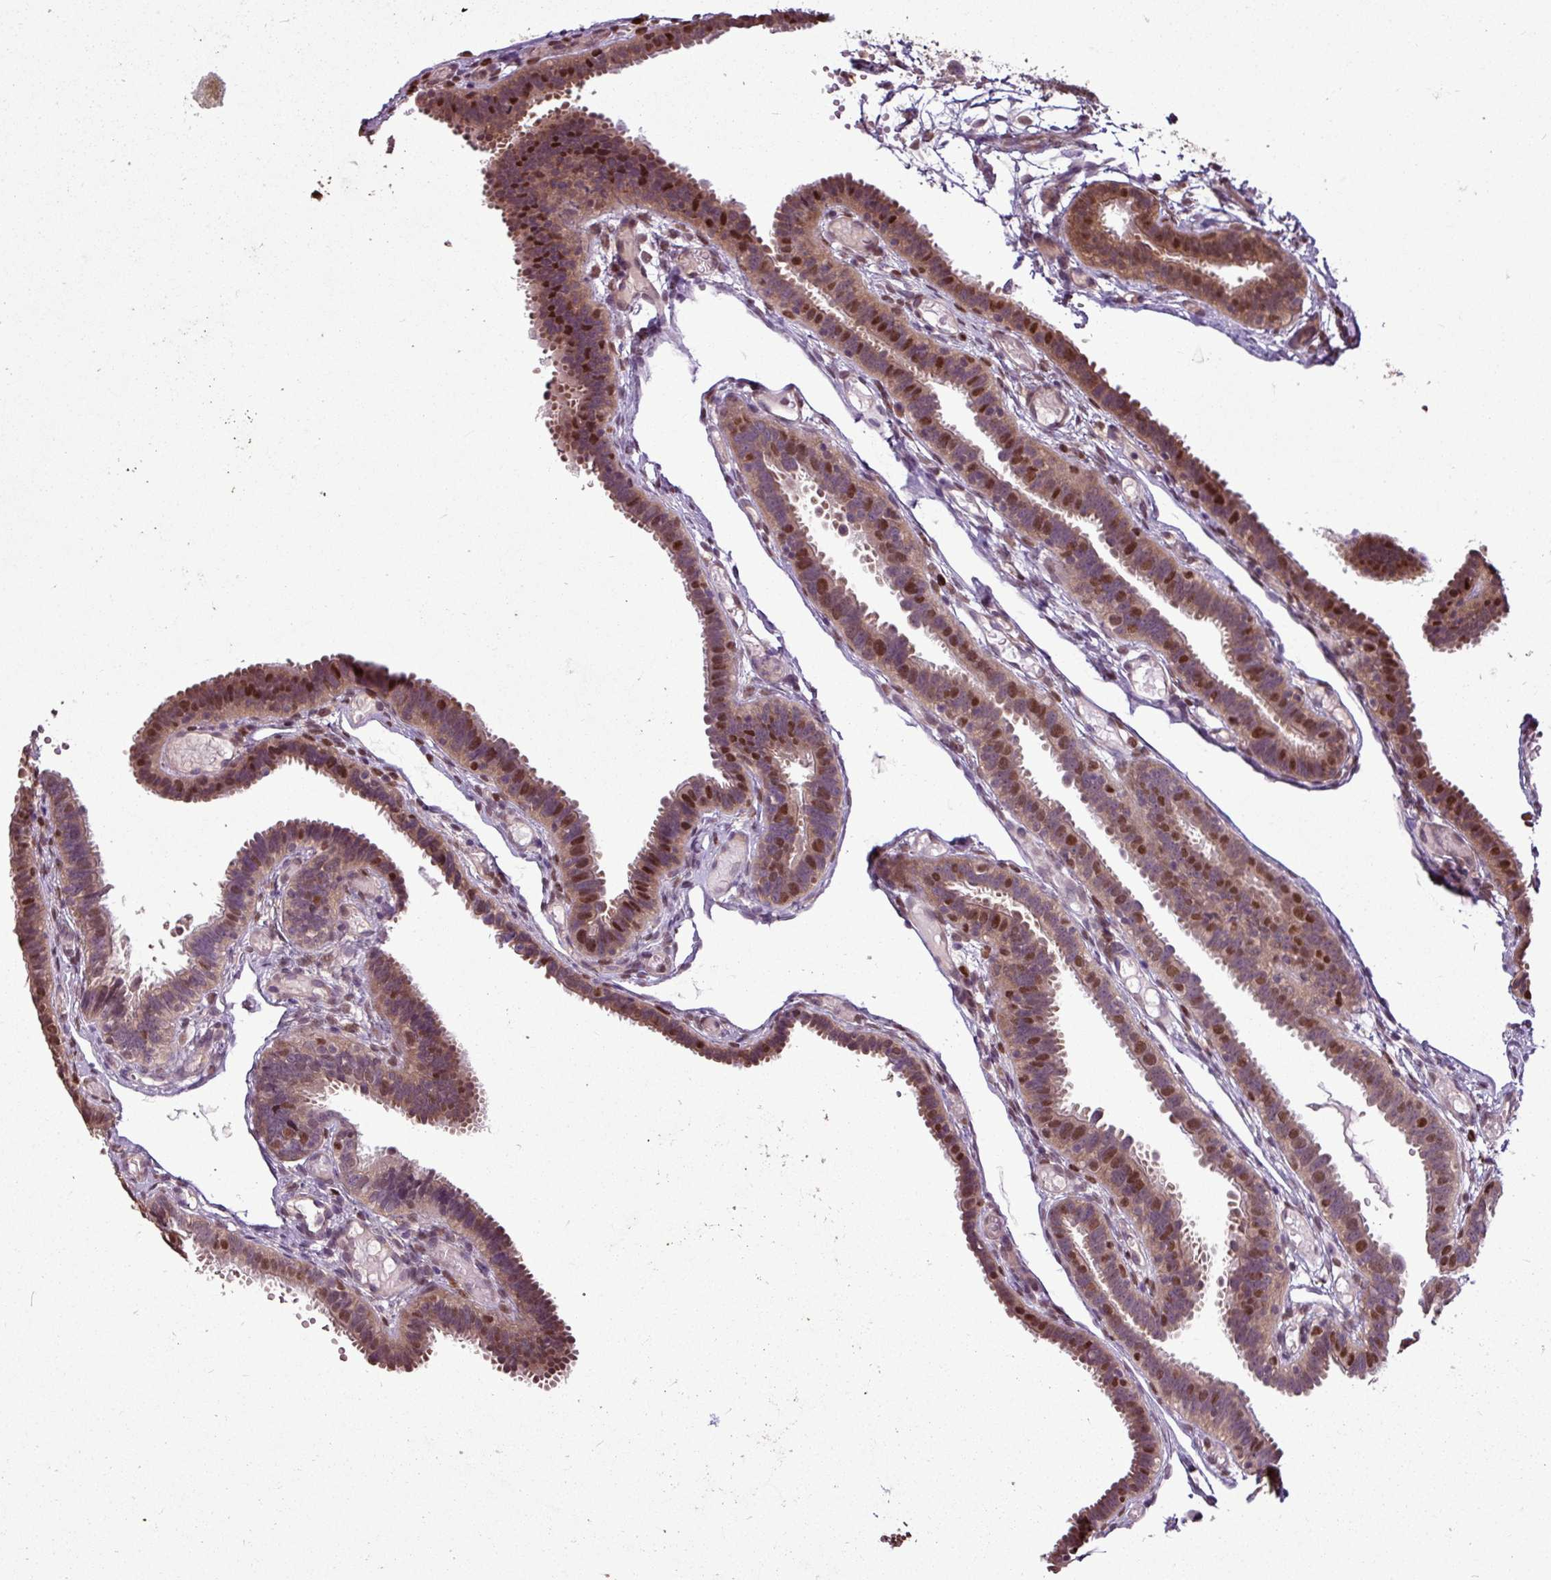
{"staining": {"intensity": "moderate", "quantity": ">75%", "location": "cytoplasmic/membranous,nuclear"}, "tissue": "fallopian tube", "cell_type": "Glandular cells", "image_type": "normal", "snomed": [{"axis": "morphology", "description": "Normal tissue, NOS"}, {"axis": "topography", "description": "Fallopian tube"}], "caption": "The micrograph shows staining of normal fallopian tube, revealing moderate cytoplasmic/membranous,nuclear protein staining (brown color) within glandular cells.", "gene": "SKIC2", "patient": {"sex": "female", "age": 37}}